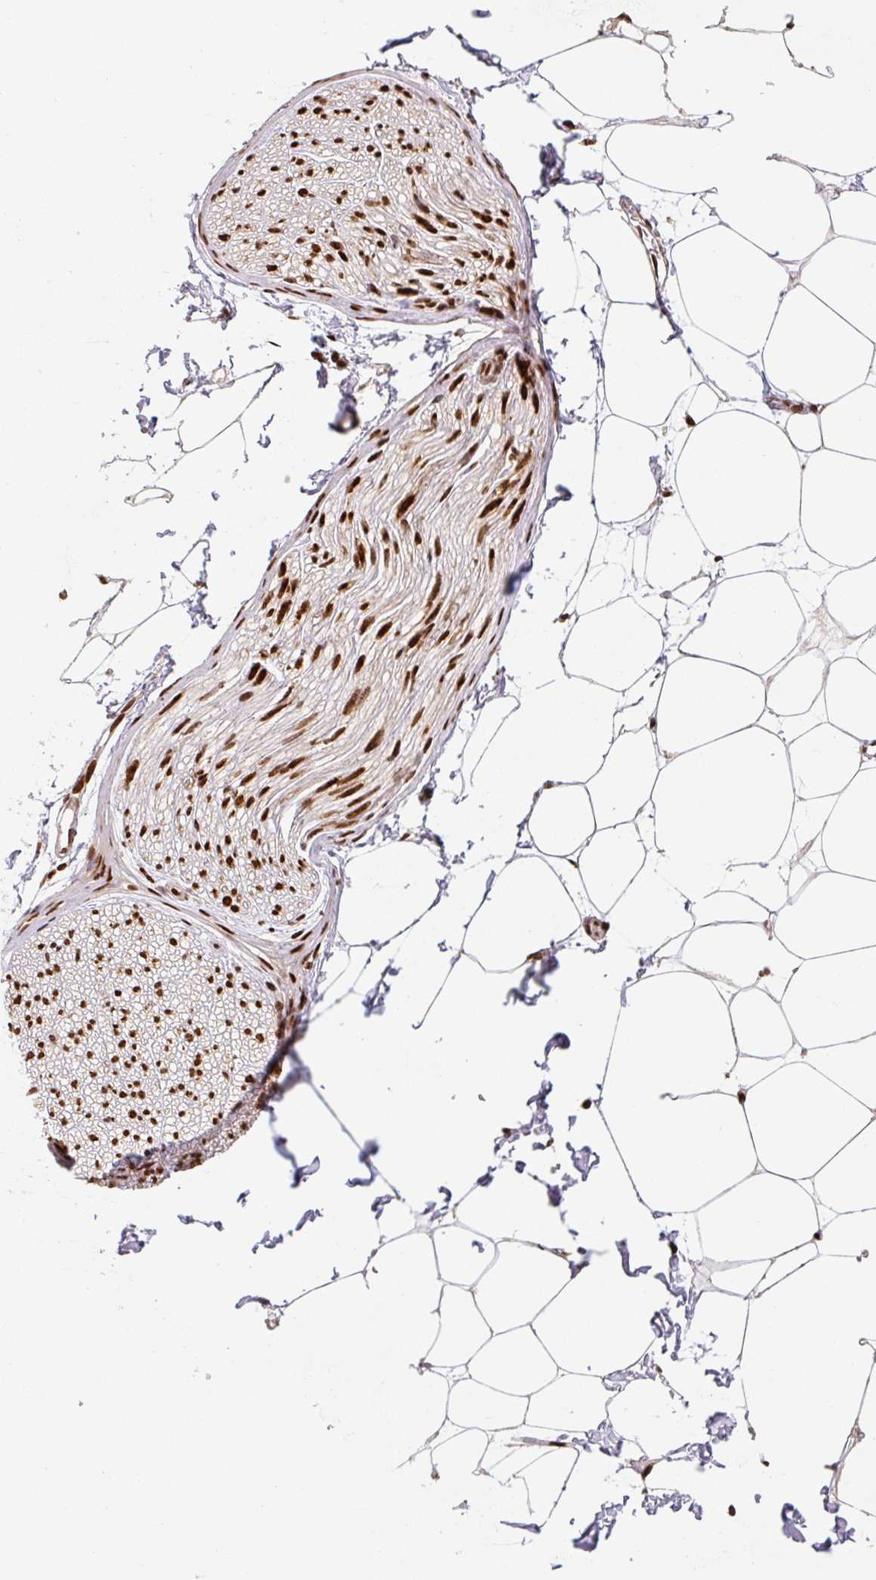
{"staining": {"intensity": "strong", "quantity": ">75%", "location": "nuclear"}, "tissue": "adipose tissue", "cell_type": "Adipocytes", "image_type": "normal", "snomed": [{"axis": "morphology", "description": "Normal tissue, NOS"}, {"axis": "topography", "description": "Adipose tissue"}, {"axis": "topography", "description": "Vascular tissue"}, {"axis": "topography", "description": "Rectum"}, {"axis": "topography", "description": "Peripheral nerve tissue"}], "caption": "Protein staining demonstrates strong nuclear staining in approximately >75% of adipocytes in unremarkable adipose tissue. (Brightfield microscopy of DAB IHC at high magnification).", "gene": "PYDC2", "patient": {"sex": "female", "age": 69}}